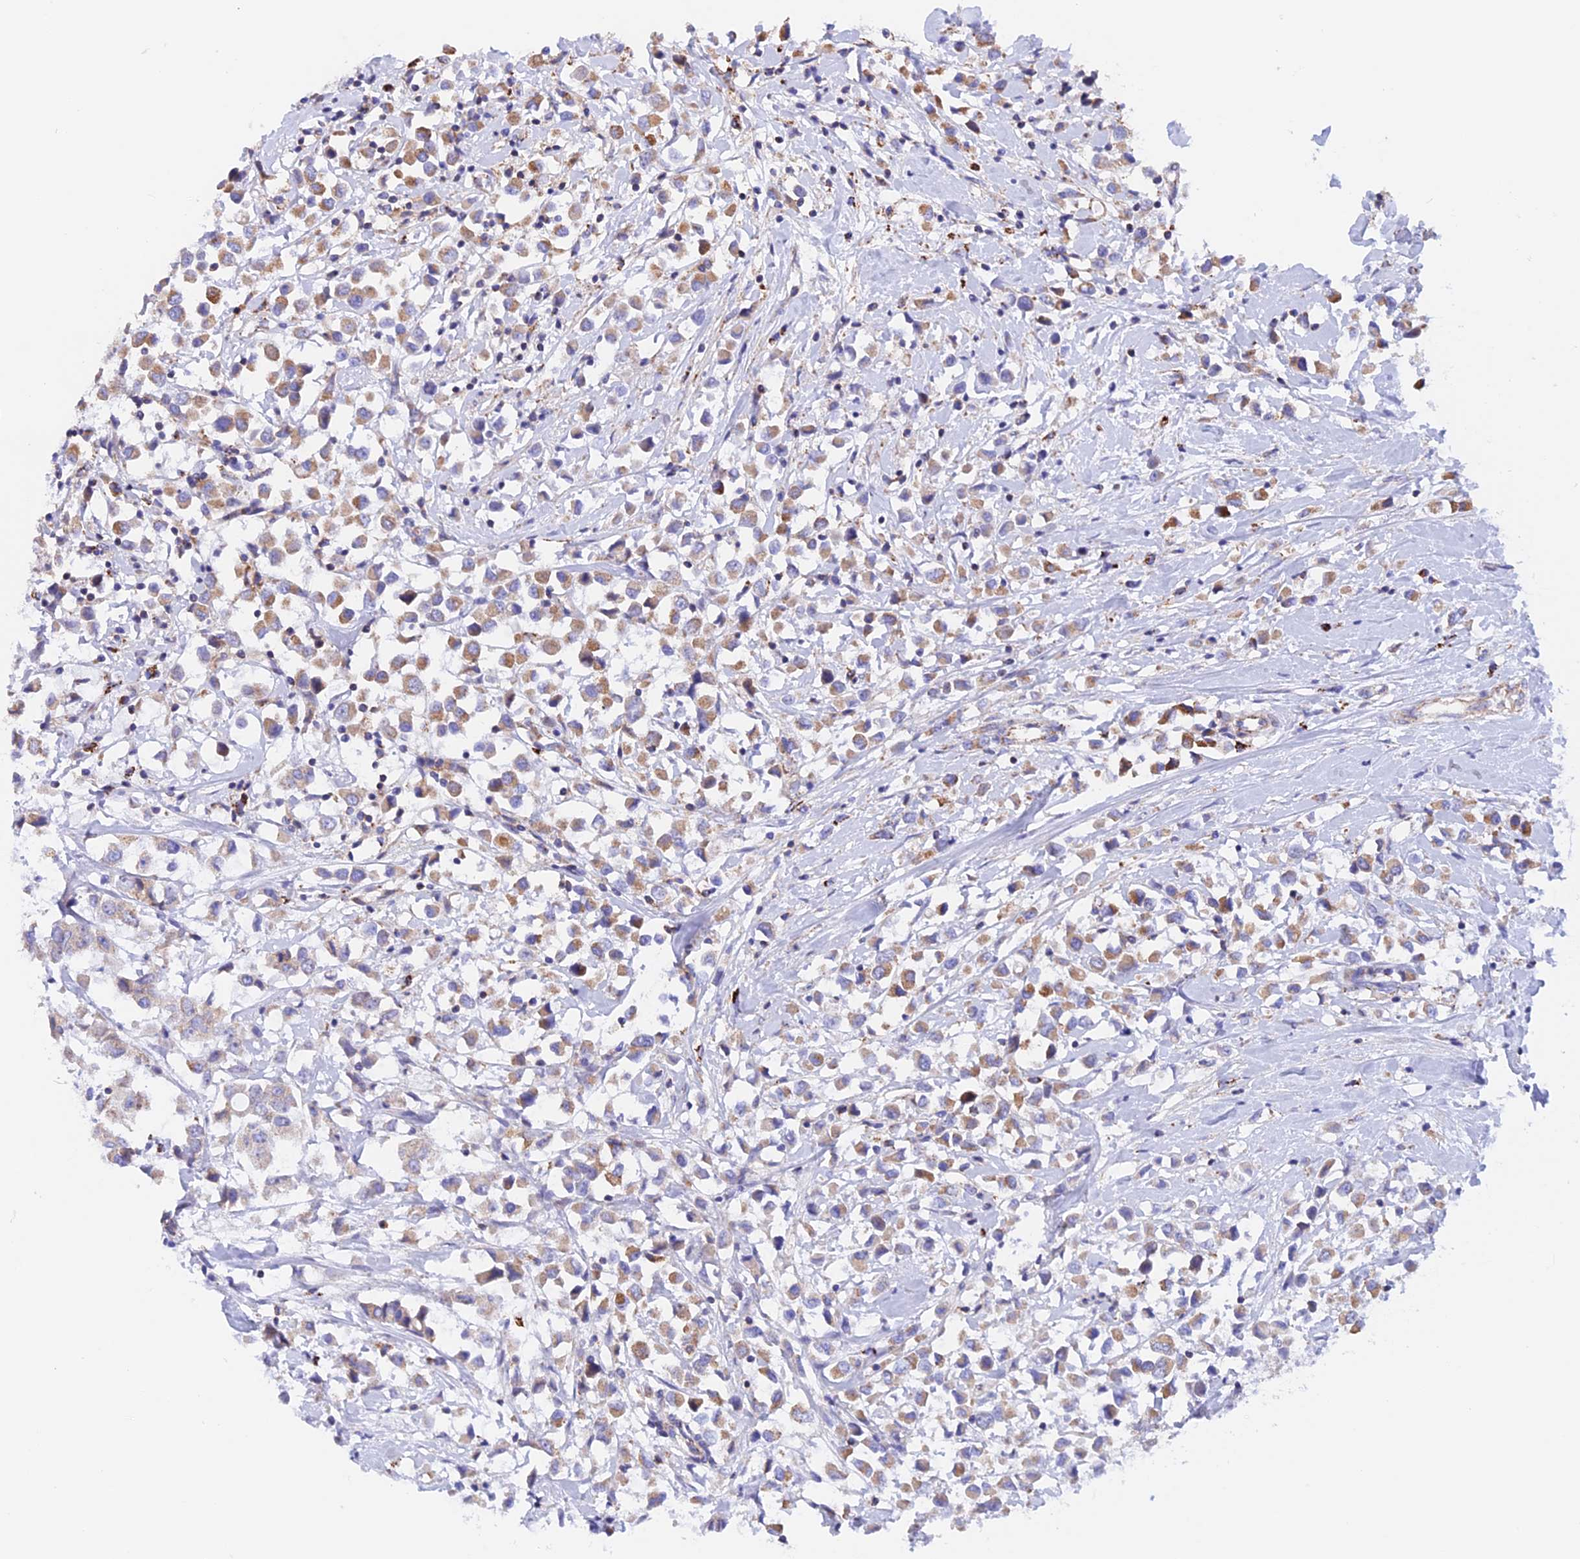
{"staining": {"intensity": "moderate", "quantity": "25%-75%", "location": "cytoplasmic/membranous"}, "tissue": "breast cancer", "cell_type": "Tumor cells", "image_type": "cancer", "snomed": [{"axis": "morphology", "description": "Duct carcinoma"}, {"axis": "topography", "description": "Breast"}], "caption": "This is an image of immunohistochemistry (IHC) staining of breast infiltrating ductal carcinoma, which shows moderate positivity in the cytoplasmic/membranous of tumor cells.", "gene": "GCDH", "patient": {"sex": "female", "age": 61}}